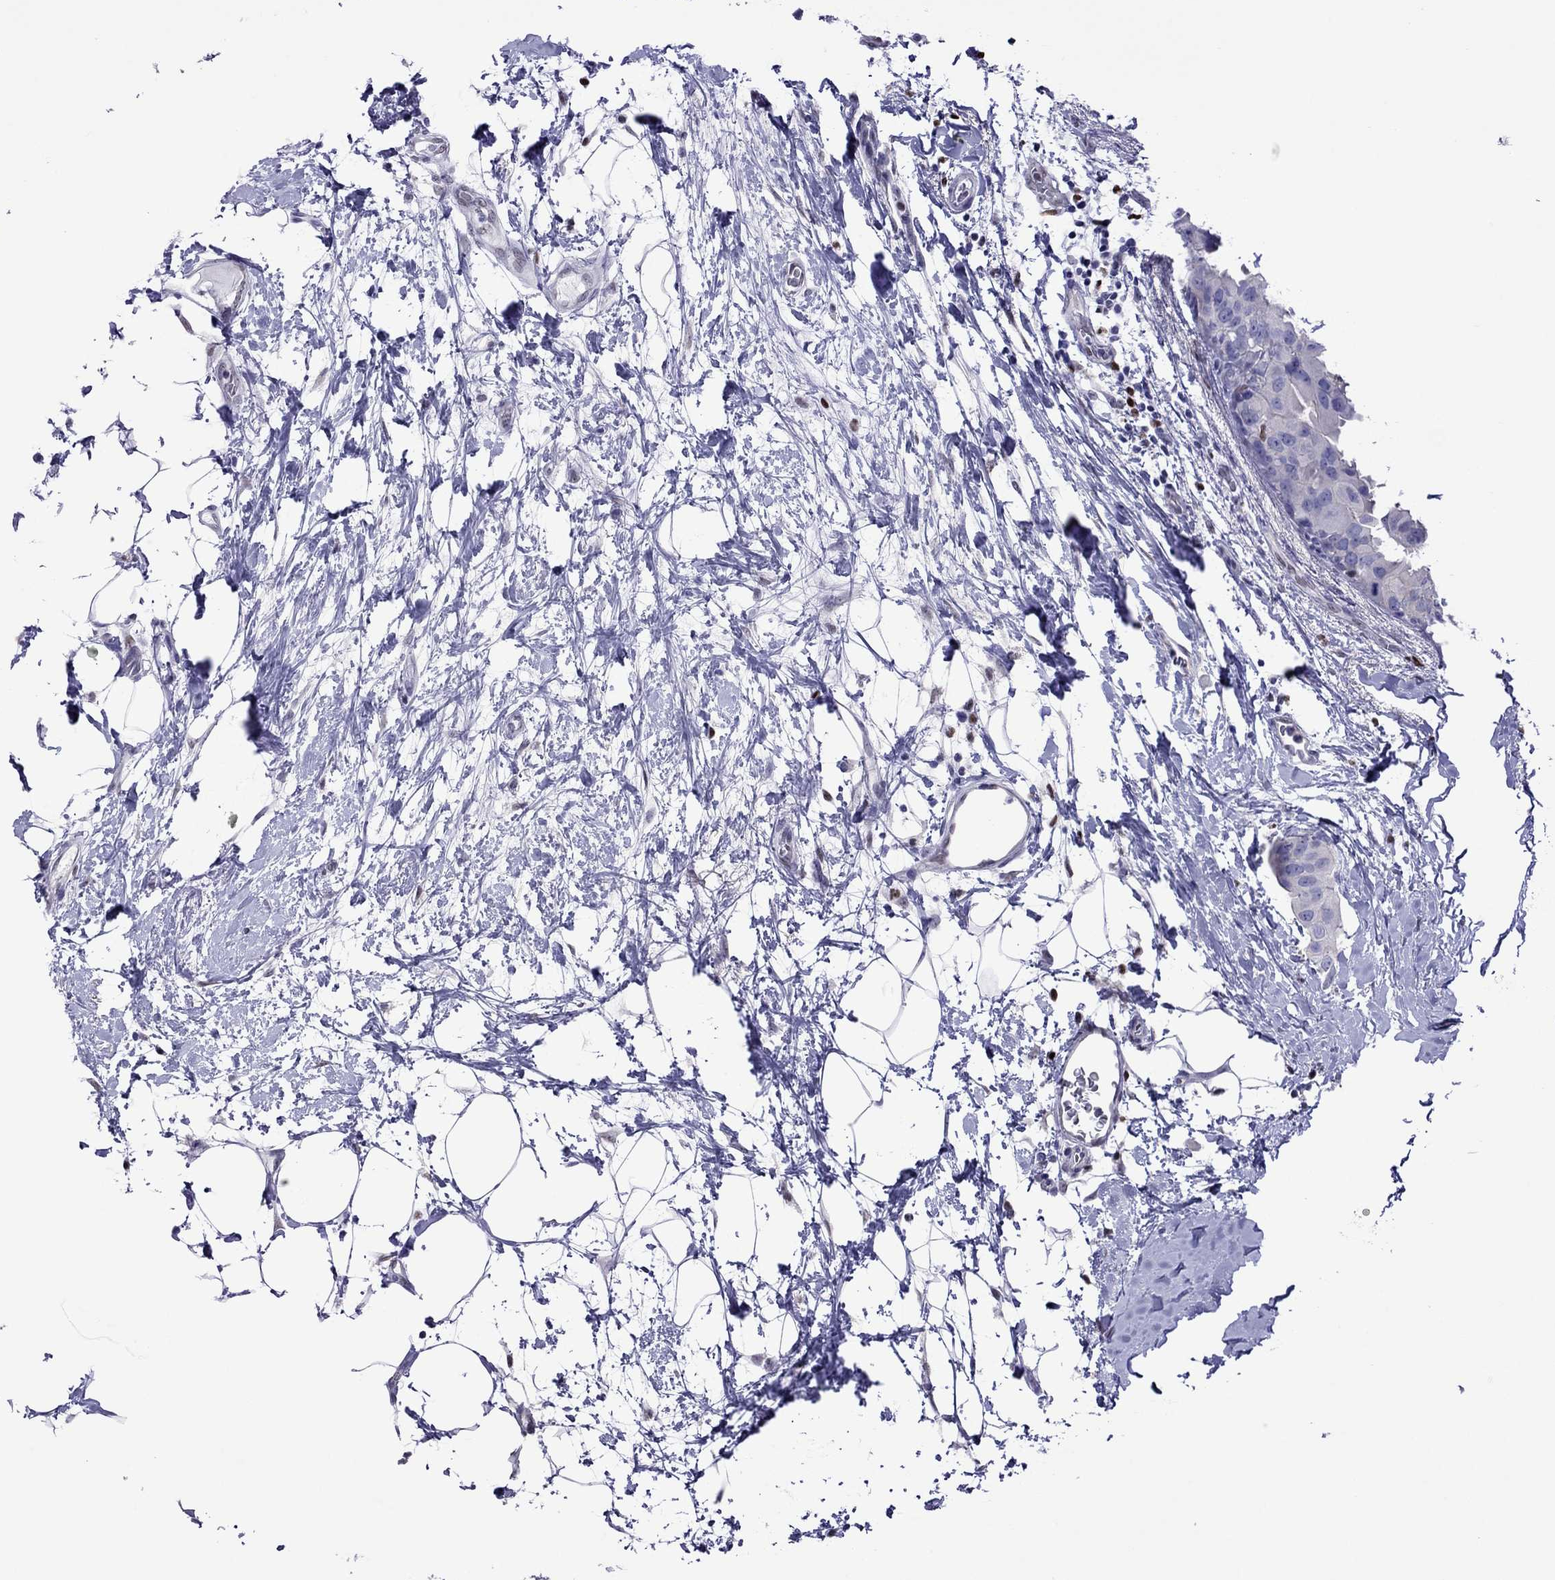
{"staining": {"intensity": "negative", "quantity": "none", "location": "none"}, "tissue": "breast cancer", "cell_type": "Tumor cells", "image_type": "cancer", "snomed": [{"axis": "morphology", "description": "Normal tissue, NOS"}, {"axis": "morphology", "description": "Duct carcinoma"}, {"axis": "topography", "description": "Breast"}], "caption": "IHC of invasive ductal carcinoma (breast) shows no staining in tumor cells.", "gene": "MPZ", "patient": {"sex": "female", "age": 40}}